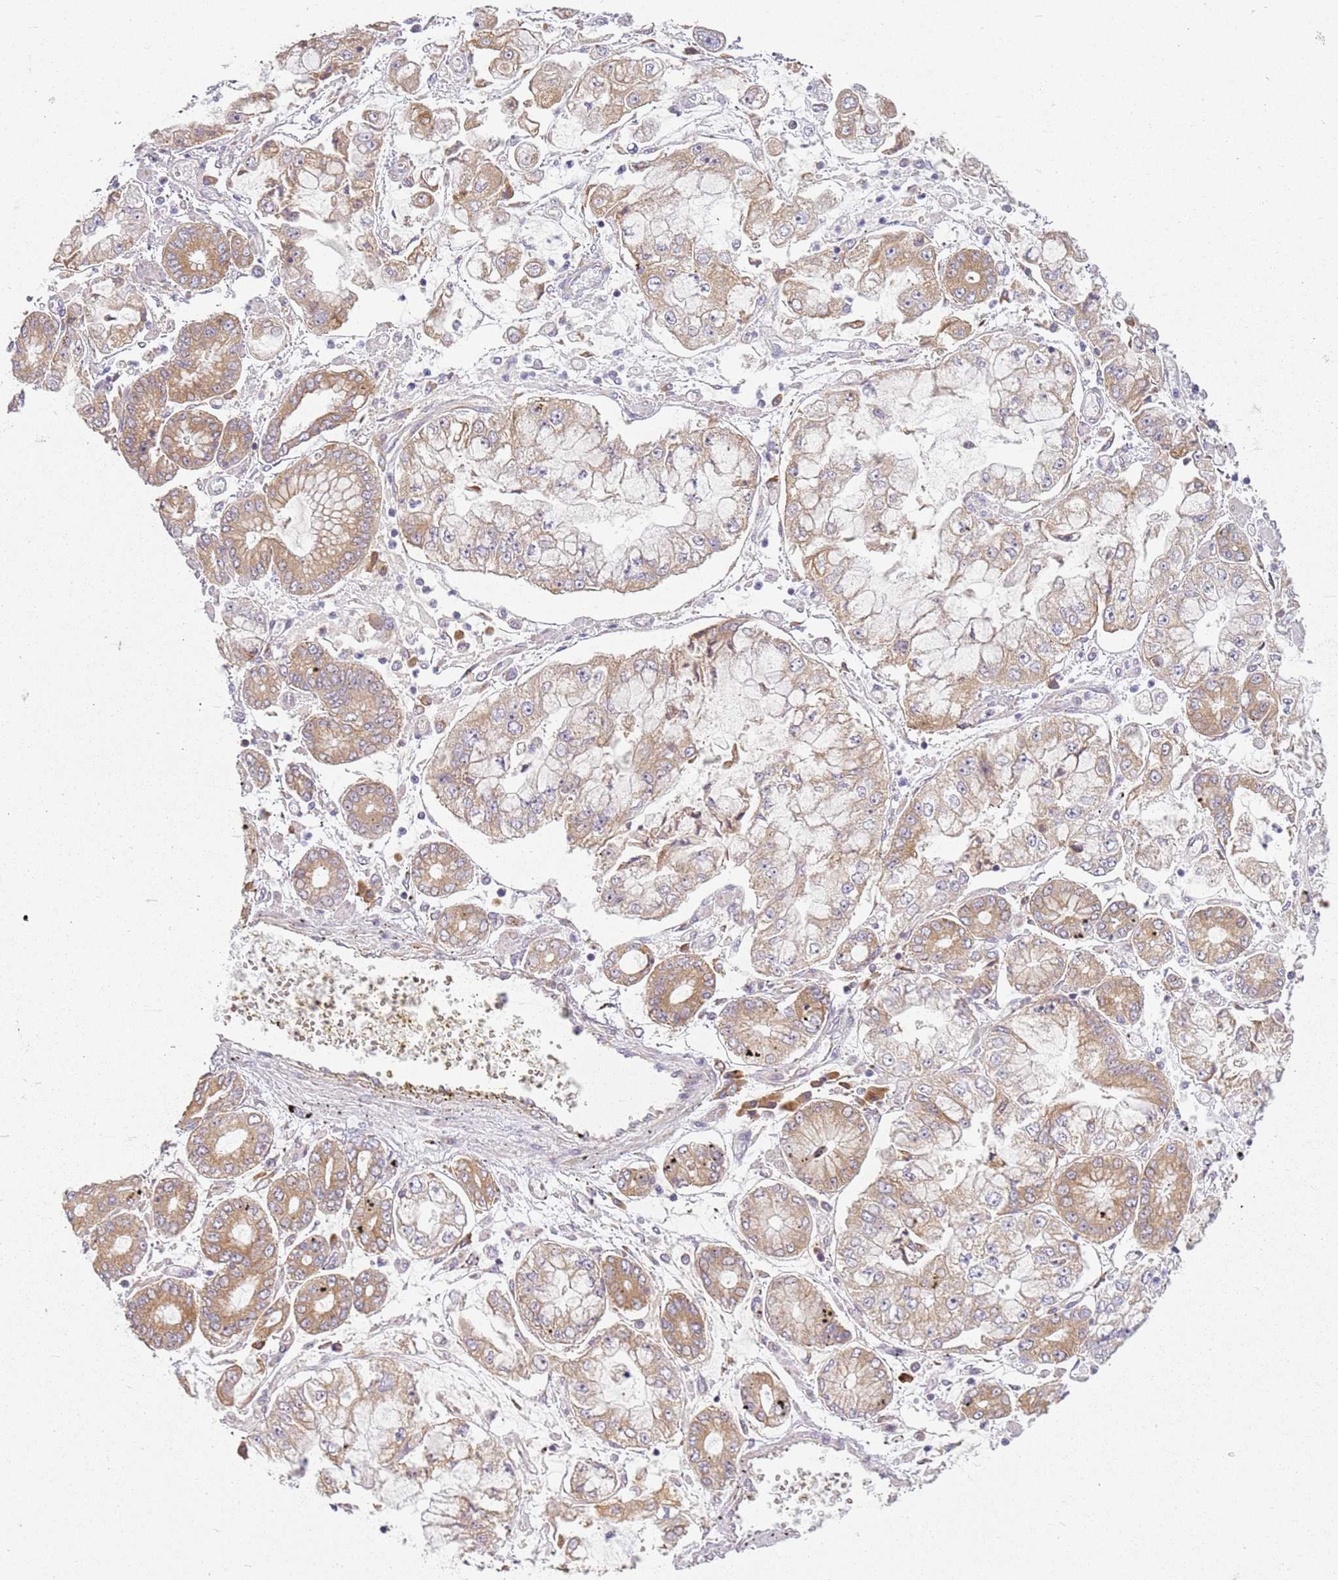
{"staining": {"intensity": "moderate", "quantity": "25%-75%", "location": "cytoplasmic/membranous"}, "tissue": "stomach cancer", "cell_type": "Tumor cells", "image_type": "cancer", "snomed": [{"axis": "morphology", "description": "Adenocarcinoma, NOS"}, {"axis": "topography", "description": "Stomach"}], "caption": "Protein staining of adenocarcinoma (stomach) tissue displays moderate cytoplasmic/membranous expression in approximately 25%-75% of tumor cells.", "gene": "RPS28", "patient": {"sex": "male", "age": 76}}